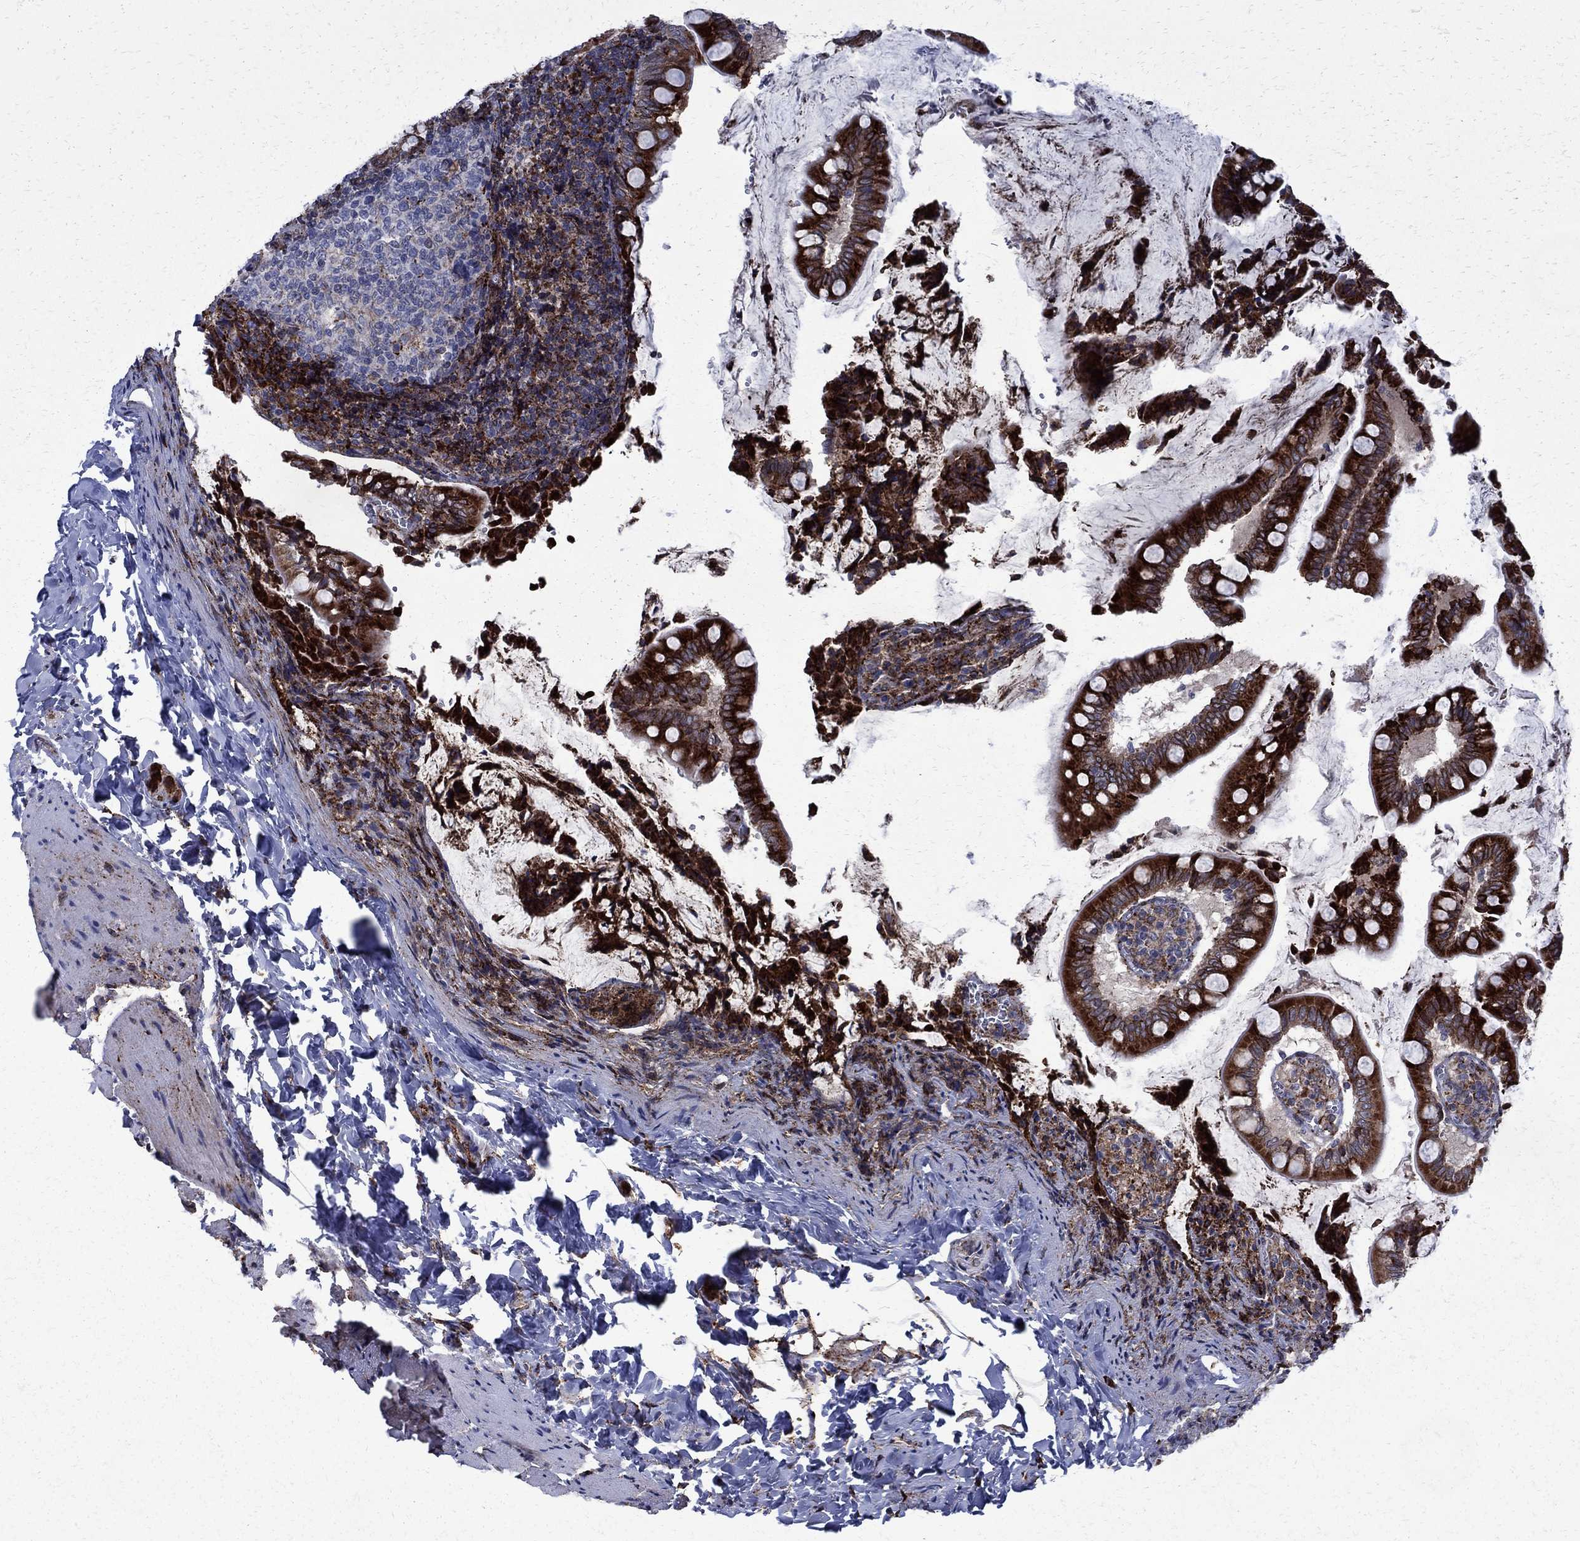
{"staining": {"intensity": "strong", "quantity": ">75%", "location": "cytoplasmic/membranous"}, "tissue": "small intestine", "cell_type": "Glandular cells", "image_type": "normal", "snomed": [{"axis": "morphology", "description": "Normal tissue, NOS"}, {"axis": "topography", "description": "Small intestine"}], "caption": "IHC of benign human small intestine shows high levels of strong cytoplasmic/membranous expression in about >75% of glandular cells.", "gene": "CAB39L", "patient": {"sex": "female", "age": 56}}